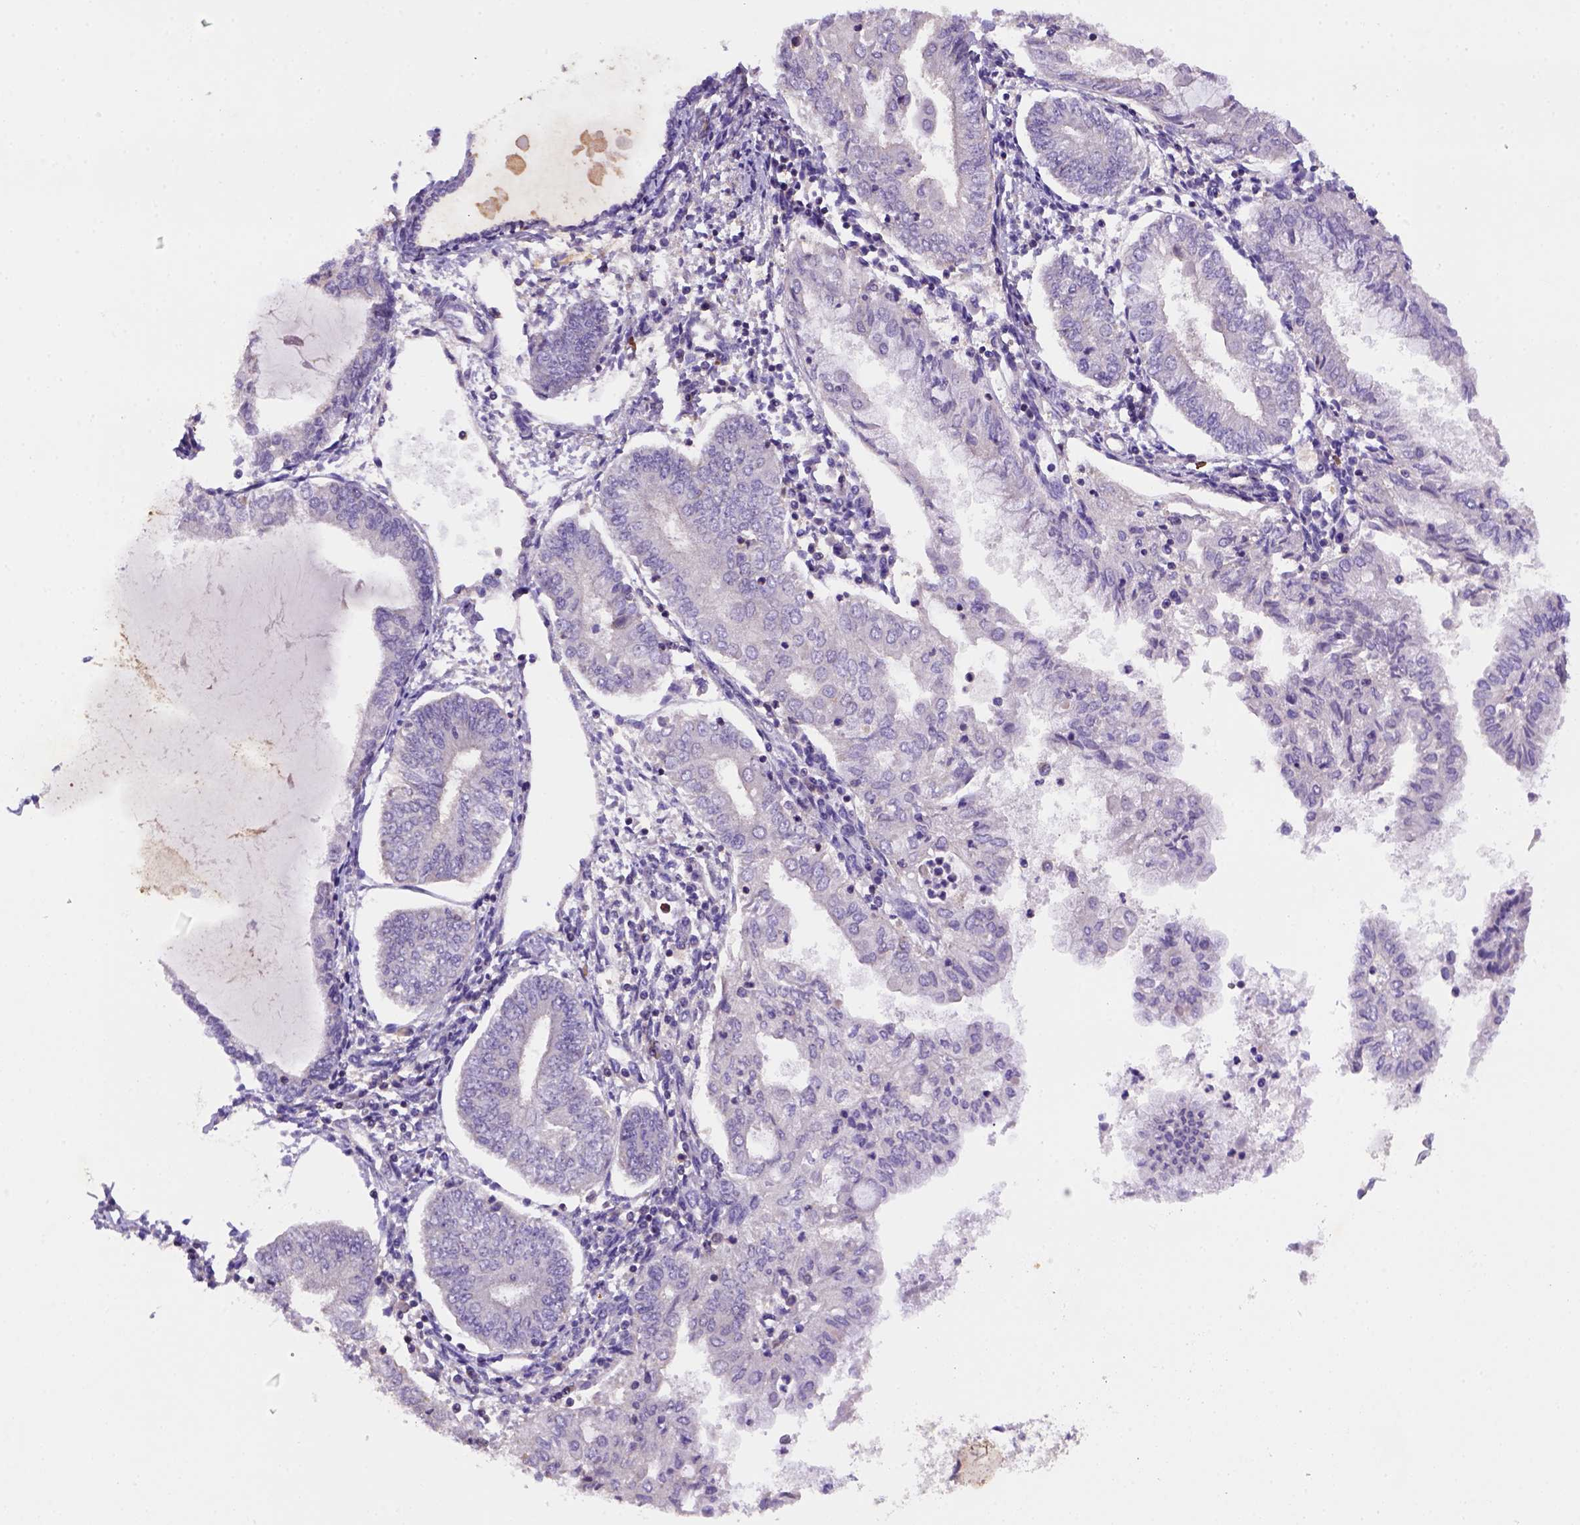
{"staining": {"intensity": "weak", "quantity": "25%-75%", "location": "cytoplasmic/membranous"}, "tissue": "endometrial cancer", "cell_type": "Tumor cells", "image_type": "cancer", "snomed": [{"axis": "morphology", "description": "Adenocarcinoma, NOS"}, {"axis": "topography", "description": "Endometrium"}], "caption": "Immunohistochemical staining of endometrial adenocarcinoma displays weak cytoplasmic/membranous protein expression in about 25%-75% of tumor cells.", "gene": "SCML4", "patient": {"sex": "female", "age": 68}}